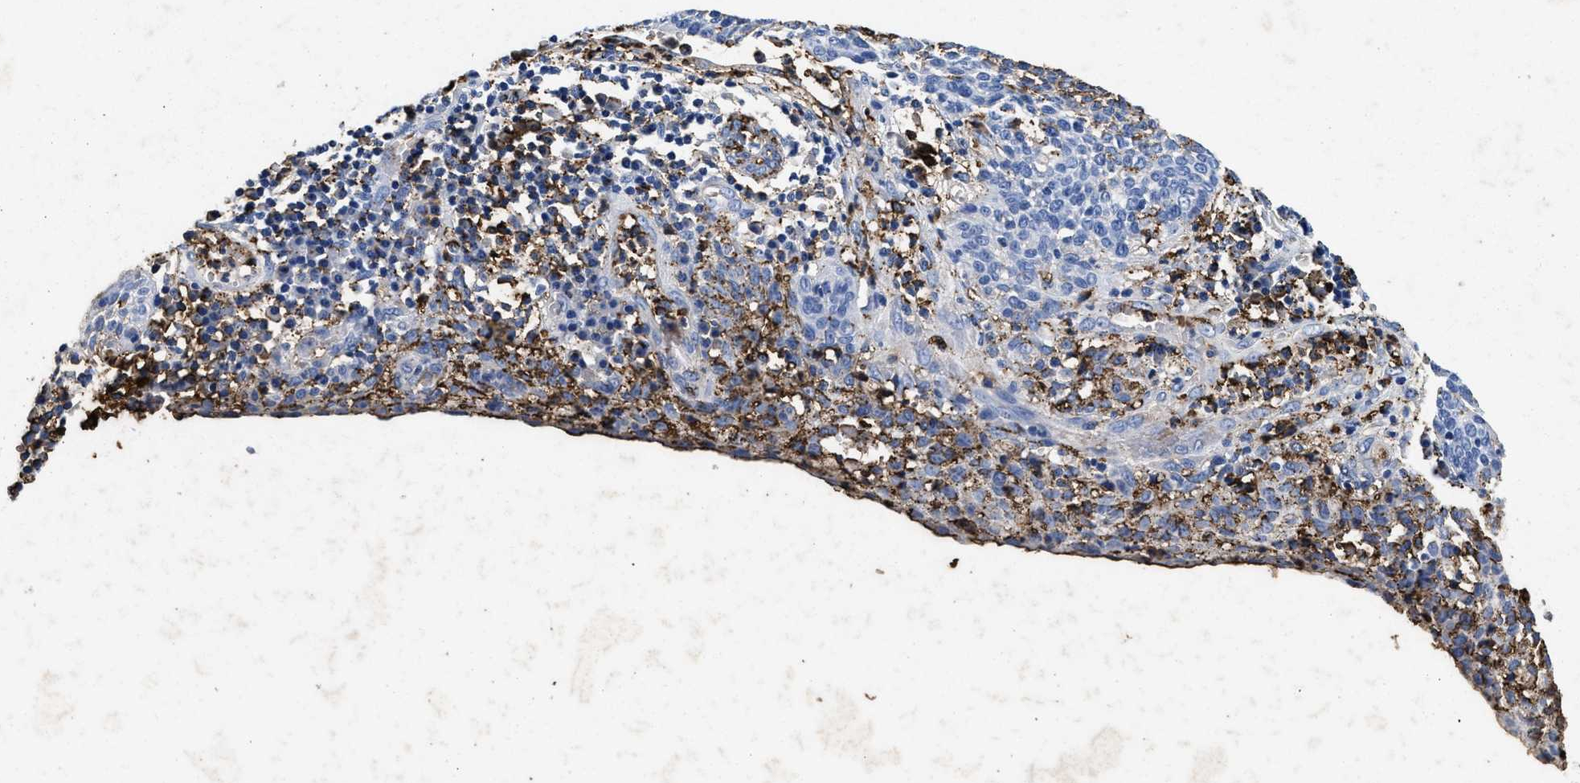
{"staining": {"intensity": "negative", "quantity": "none", "location": "none"}, "tissue": "cervical cancer", "cell_type": "Tumor cells", "image_type": "cancer", "snomed": [{"axis": "morphology", "description": "Squamous cell carcinoma, NOS"}, {"axis": "topography", "description": "Cervix"}], "caption": "IHC histopathology image of human cervical cancer (squamous cell carcinoma) stained for a protein (brown), which exhibits no staining in tumor cells.", "gene": "LTB4R2", "patient": {"sex": "female", "age": 34}}